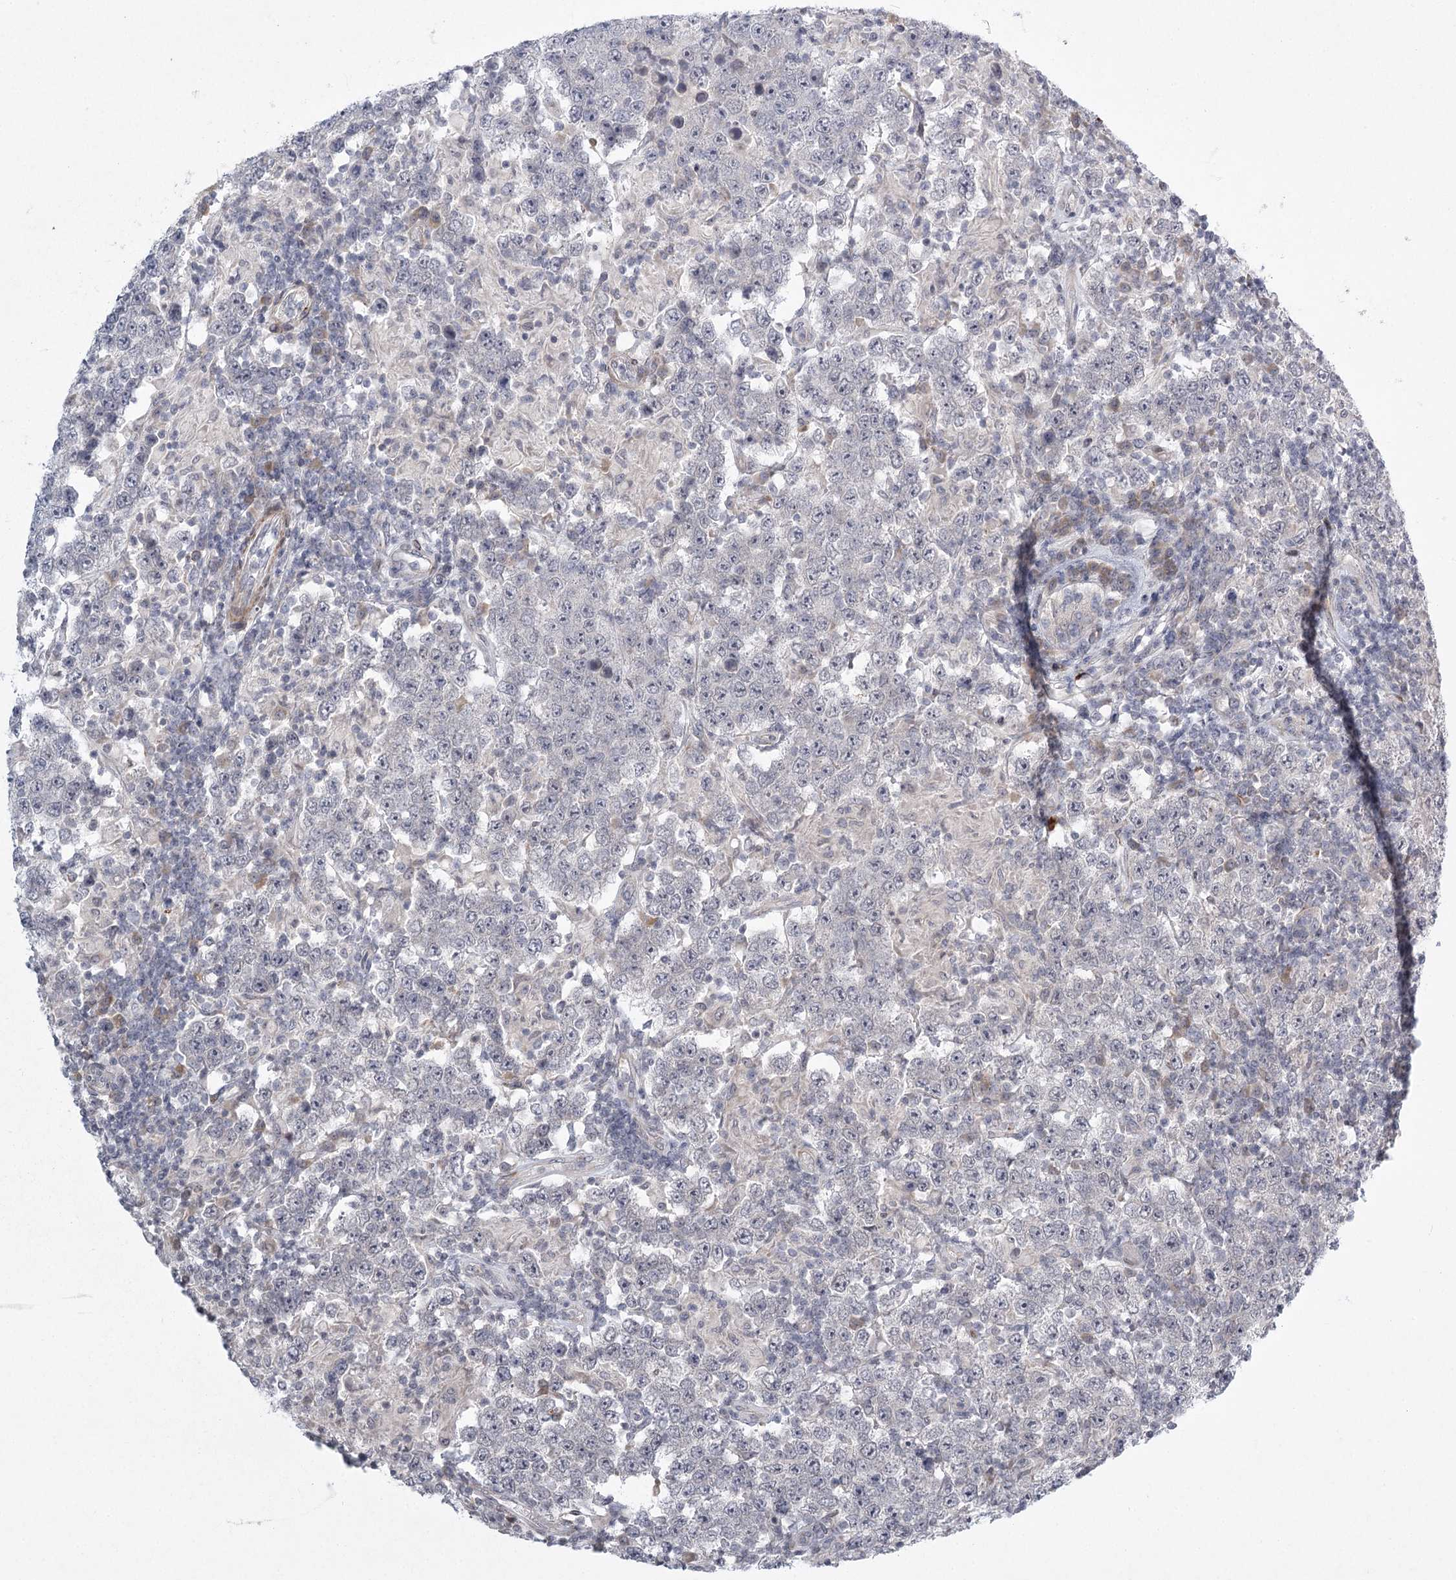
{"staining": {"intensity": "negative", "quantity": "none", "location": "none"}, "tissue": "testis cancer", "cell_type": "Tumor cells", "image_type": "cancer", "snomed": [{"axis": "morphology", "description": "Normal tissue, NOS"}, {"axis": "morphology", "description": "Urothelial carcinoma, High grade"}, {"axis": "morphology", "description": "Seminoma, NOS"}, {"axis": "morphology", "description": "Carcinoma, Embryonal, NOS"}, {"axis": "topography", "description": "Urinary bladder"}, {"axis": "topography", "description": "Testis"}], "caption": "Tumor cells are negative for brown protein staining in testis cancer.", "gene": "MEPE", "patient": {"sex": "male", "age": 41}}